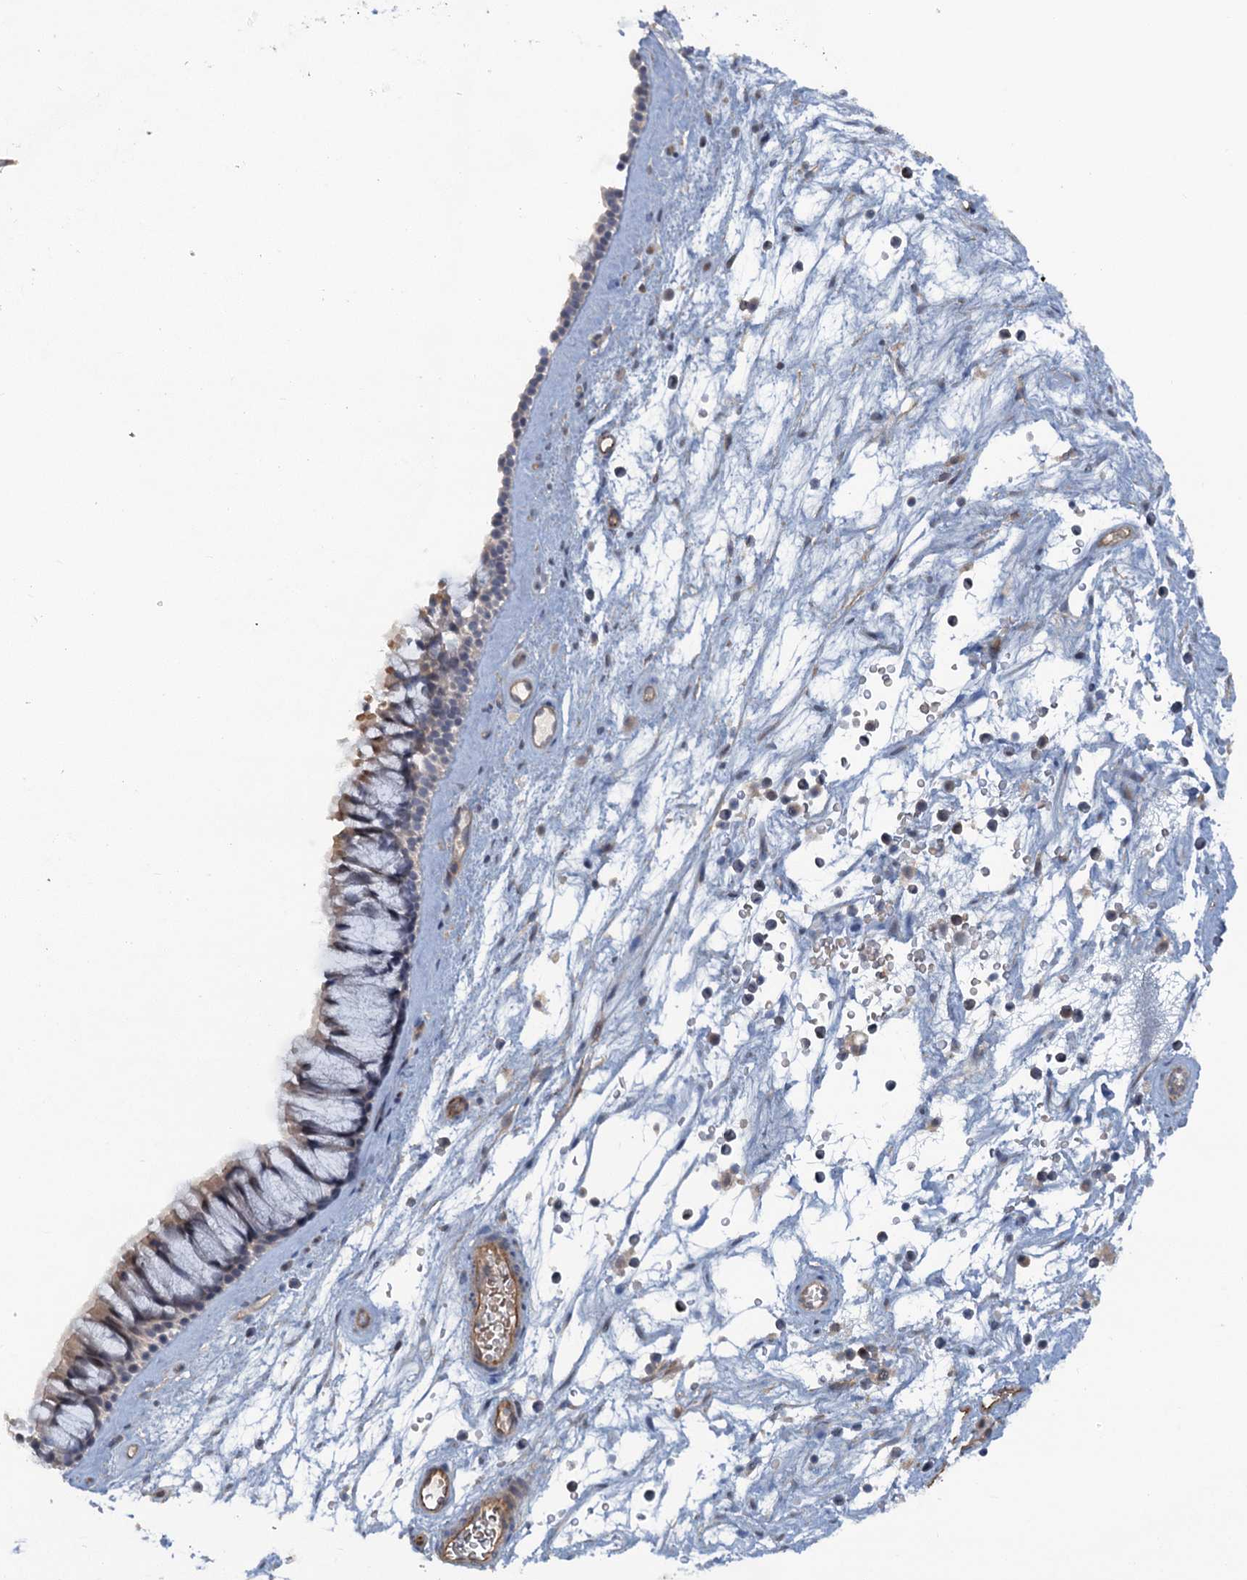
{"staining": {"intensity": "weak", "quantity": ">75%", "location": "cytoplasmic/membranous"}, "tissue": "nasopharynx", "cell_type": "Respiratory epithelial cells", "image_type": "normal", "snomed": [{"axis": "morphology", "description": "Normal tissue, NOS"}, {"axis": "topography", "description": "Nasopharynx"}], "caption": "This image reveals unremarkable nasopharynx stained with immunohistochemistry (IHC) to label a protein in brown. The cytoplasmic/membranous of respiratory epithelial cells show weak positivity for the protein. Nuclei are counter-stained blue.", "gene": "MYO16", "patient": {"sex": "male", "age": 64}}